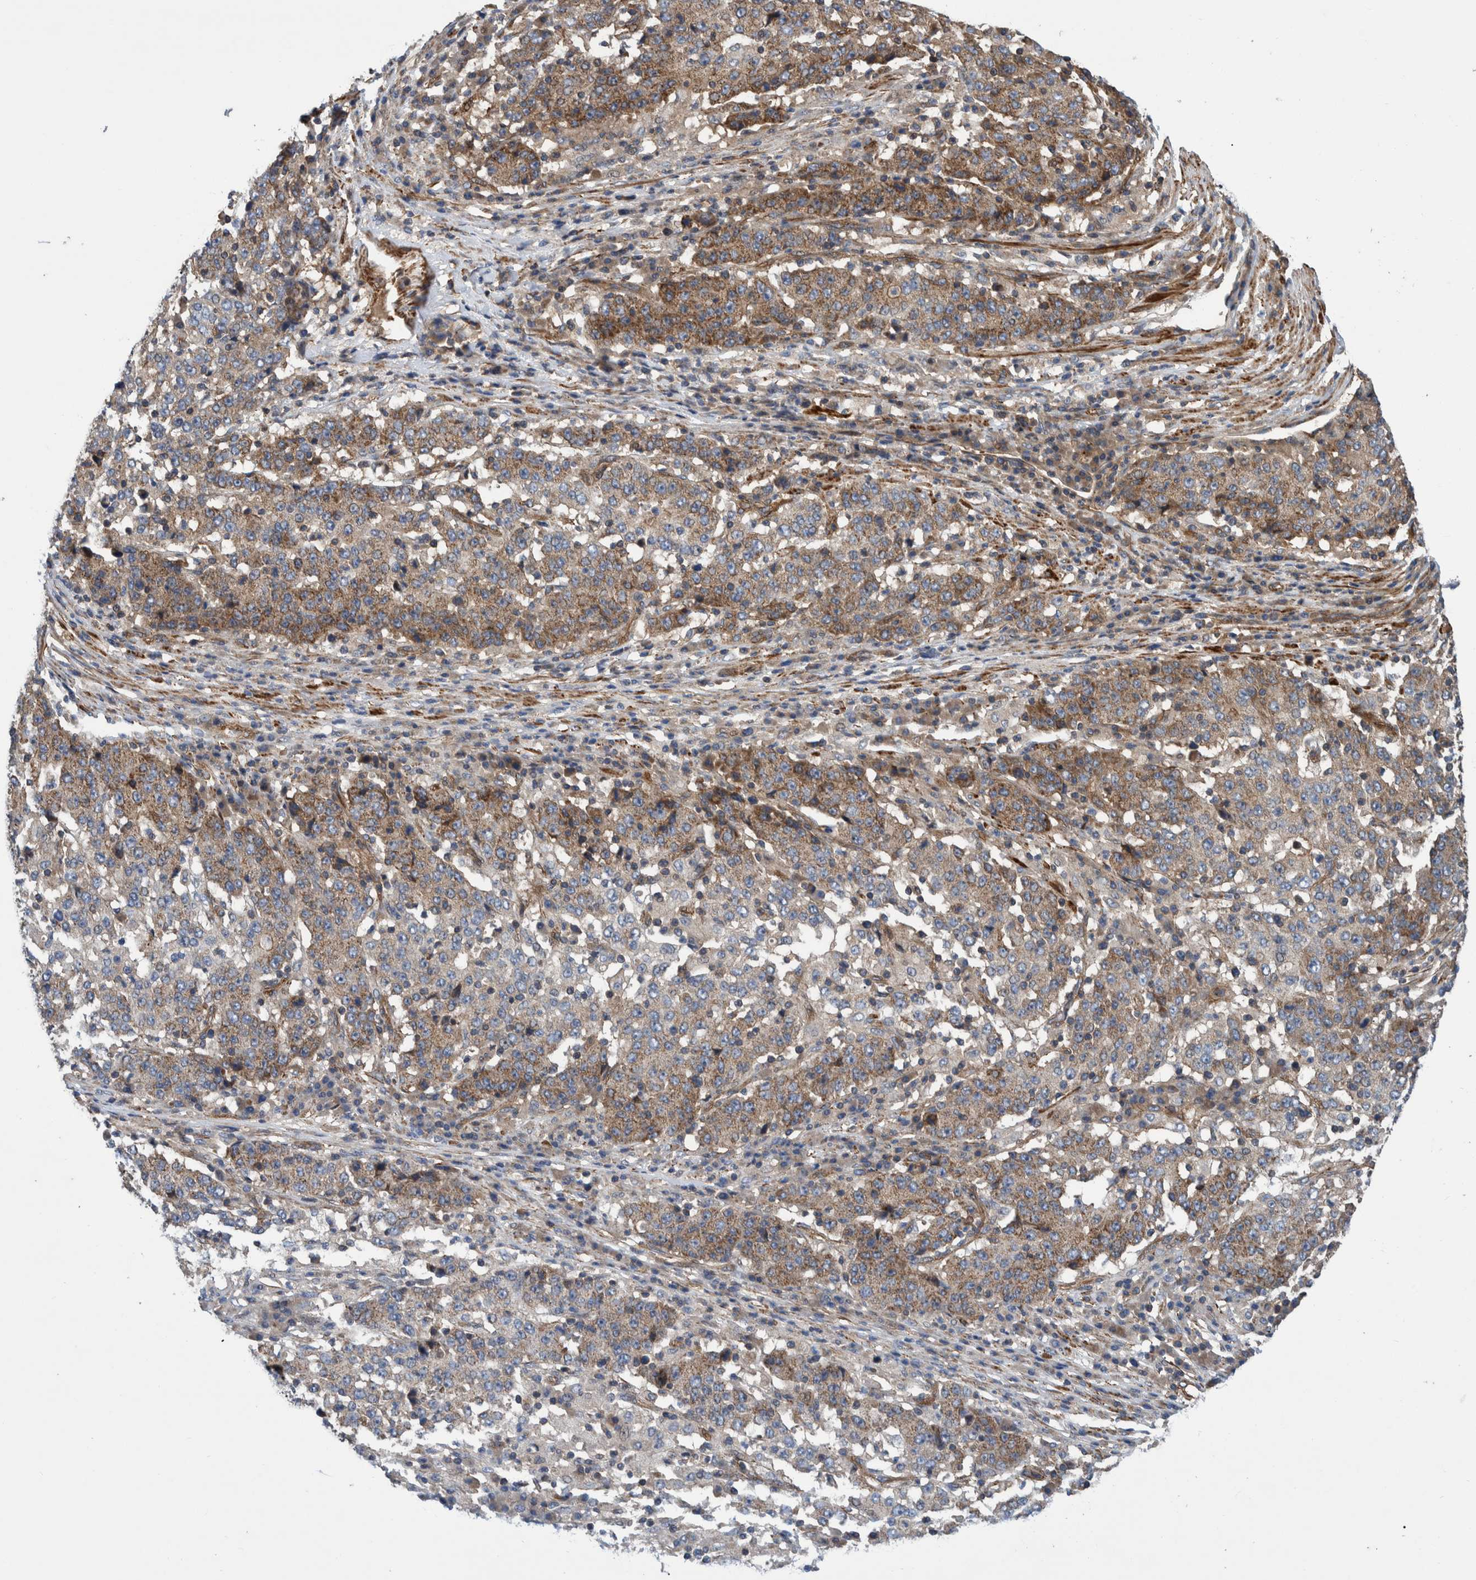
{"staining": {"intensity": "moderate", "quantity": ">75%", "location": "cytoplasmic/membranous"}, "tissue": "stomach cancer", "cell_type": "Tumor cells", "image_type": "cancer", "snomed": [{"axis": "morphology", "description": "Adenocarcinoma, NOS"}, {"axis": "topography", "description": "Stomach"}], "caption": "Moderate cytoplasmic/membranous protein positivity is present in approximately >75% of tumor cells in adenocarcinoma (stomach).", "gene": "GRPEL2", "patient": {"sex": "male", "age": 59}}